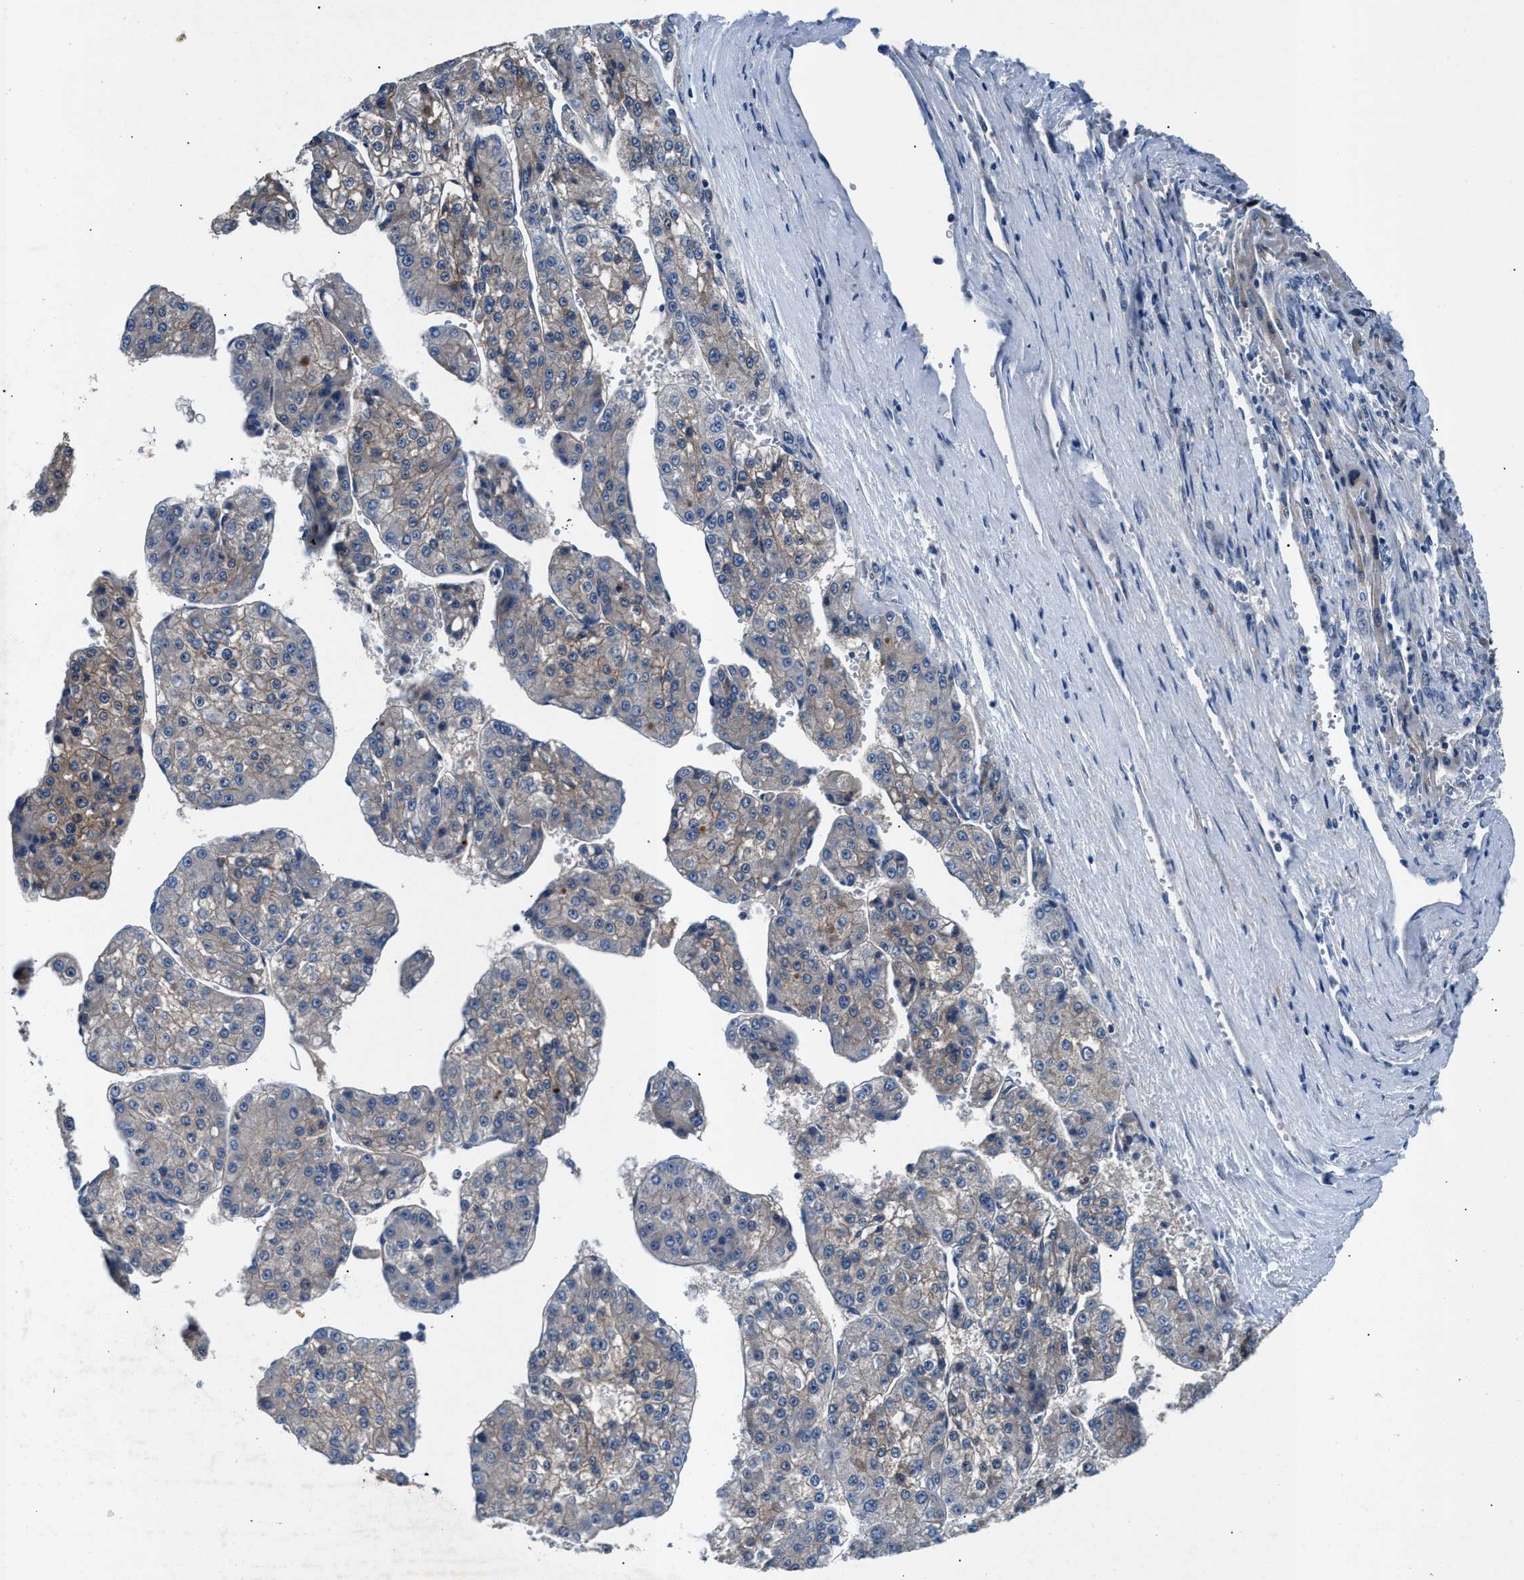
{"staining": {"intensity": "weak", "quantity": "<25%", "location": "cytoplasmic/membranous"}, "tissue": "liver cancer", "cell_type": "Tumor cells", "image_type": "cancer", "snomed": [{"axis": "morphology", "description": "Carcinoma, Hepatocellular, NOS"}, {"axis": "topography", "description": "Liver"}], "caption": "Liver hepatocellular carcinoma was stained to show a protein in brown. There is no significant positivity in tumor cells. (Brightfield microscopy of DAB (3,3'-diaminobenzidine) IHC at high magnification).", "gene": "CDRT4", "patient": {"sex": "female", "age": 73}}